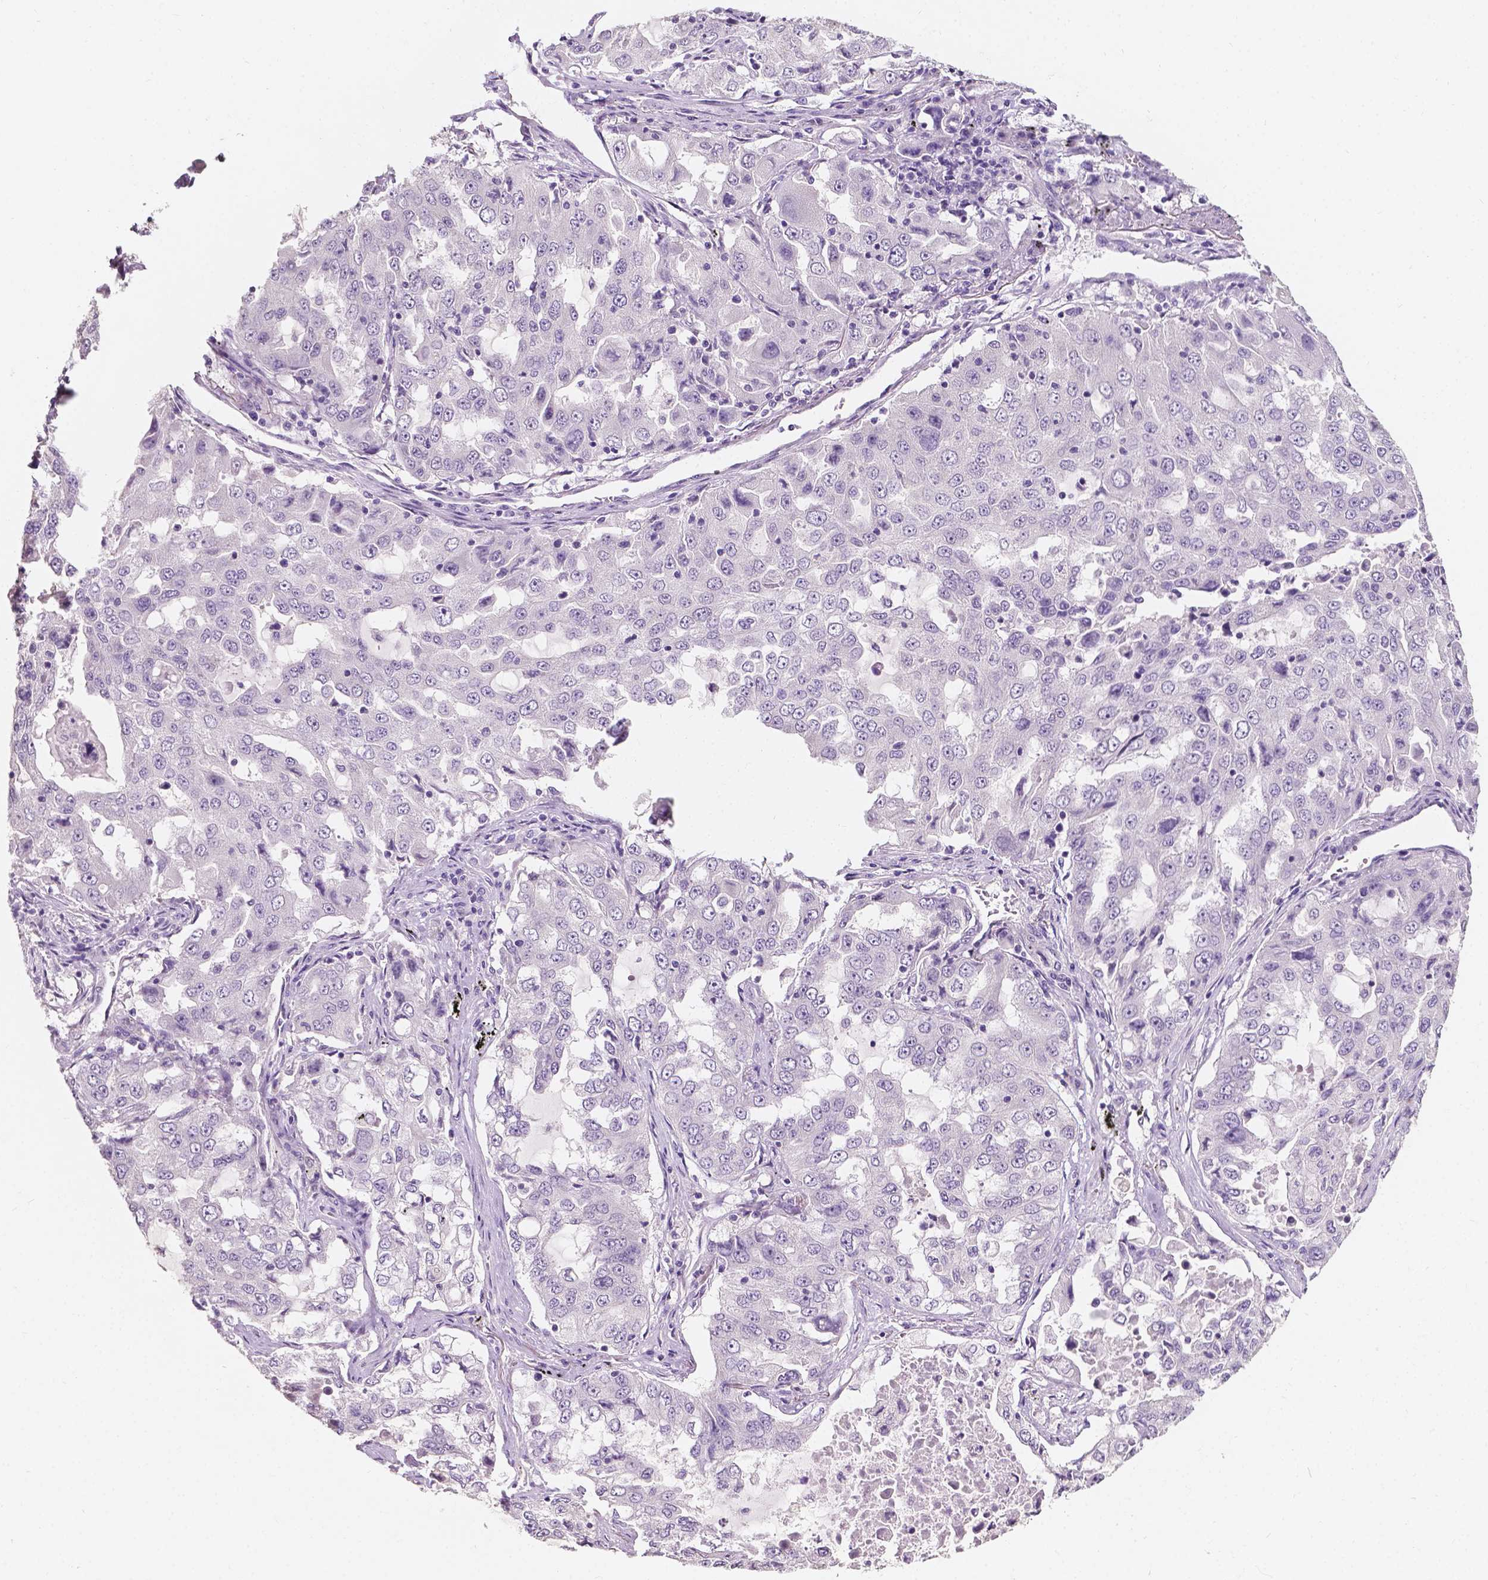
{"staining": {"intensity": "negative", "quantity": "none", "location": "none"}, "tissue": "lung cancer", "cell_type": "Tumor cells", "image_type": "cancer", "snomed": [{"axis": "morphology", "description": "Adenocarcinoma, NOS"}, {"axis": "topography", "description": "Lung"}], "caption": "A high-resolution micrograph shows immunohistochemistry (IHC) staining of adenocarcinoma (lung), which shows no significant positivity in tumor cells.", "gene": "TAL1", "patient": {"sex": "female", "age": 61}}